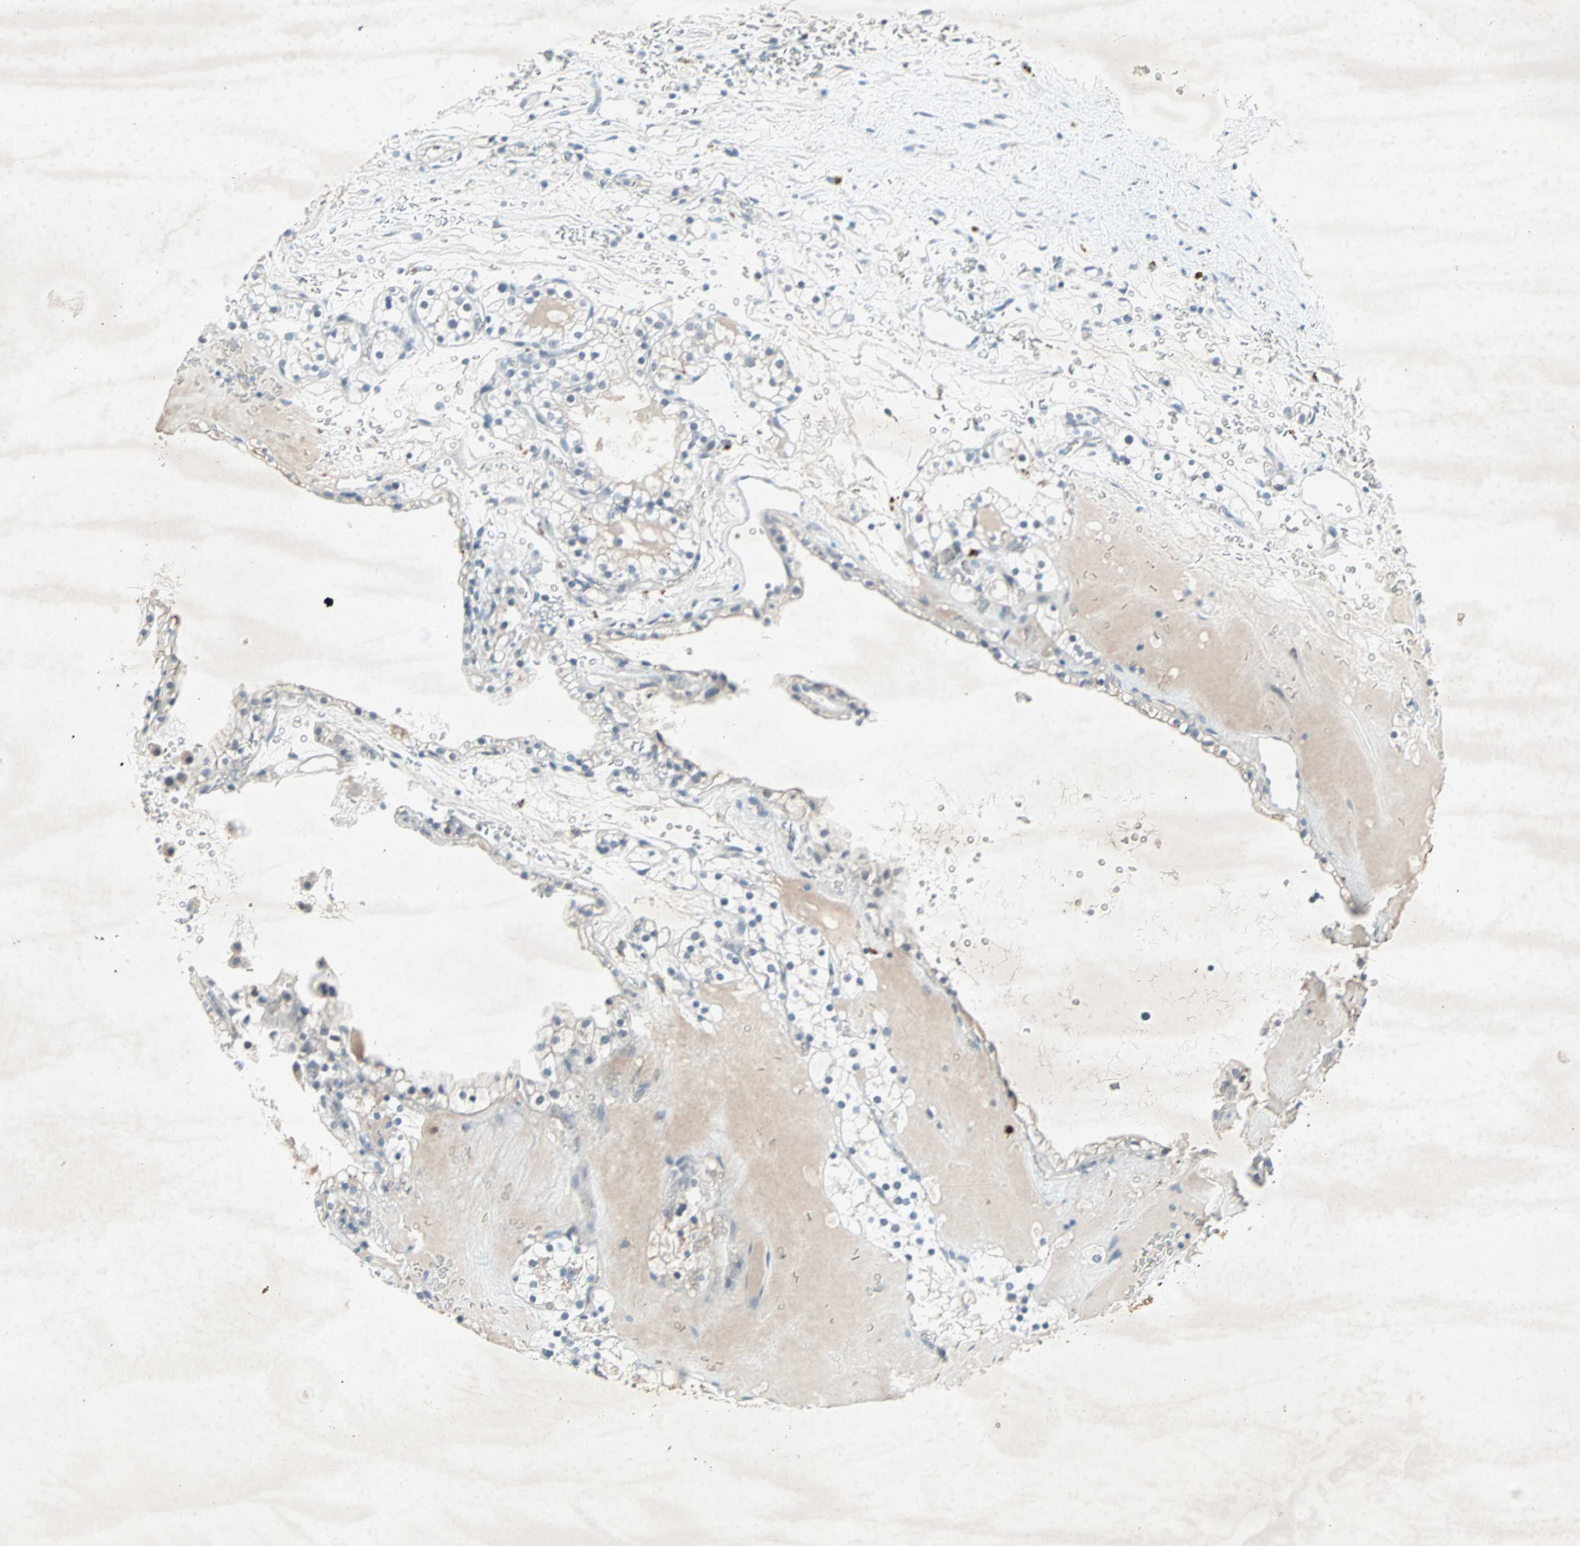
{"staining": {"intensity": "weak", "quantity": "<25%", "location": "cytoplasmic/membranous"}, "tissue": "renal cancer", "cell_type": "Tumor cells", "image_type": "cancer", "snomed": [{"axis": "morphology", "description": "Adenocarcinoma, NOS"}, {"axis": "topography", "description": "Kidney"}], "caption": "Human adenocarcinoma (renal) stained for a protein using immunohistochemistry shows no positivity in tumor cells.", "gene": "LANCL3", "patient": {"sex": "female", "age": 41}}